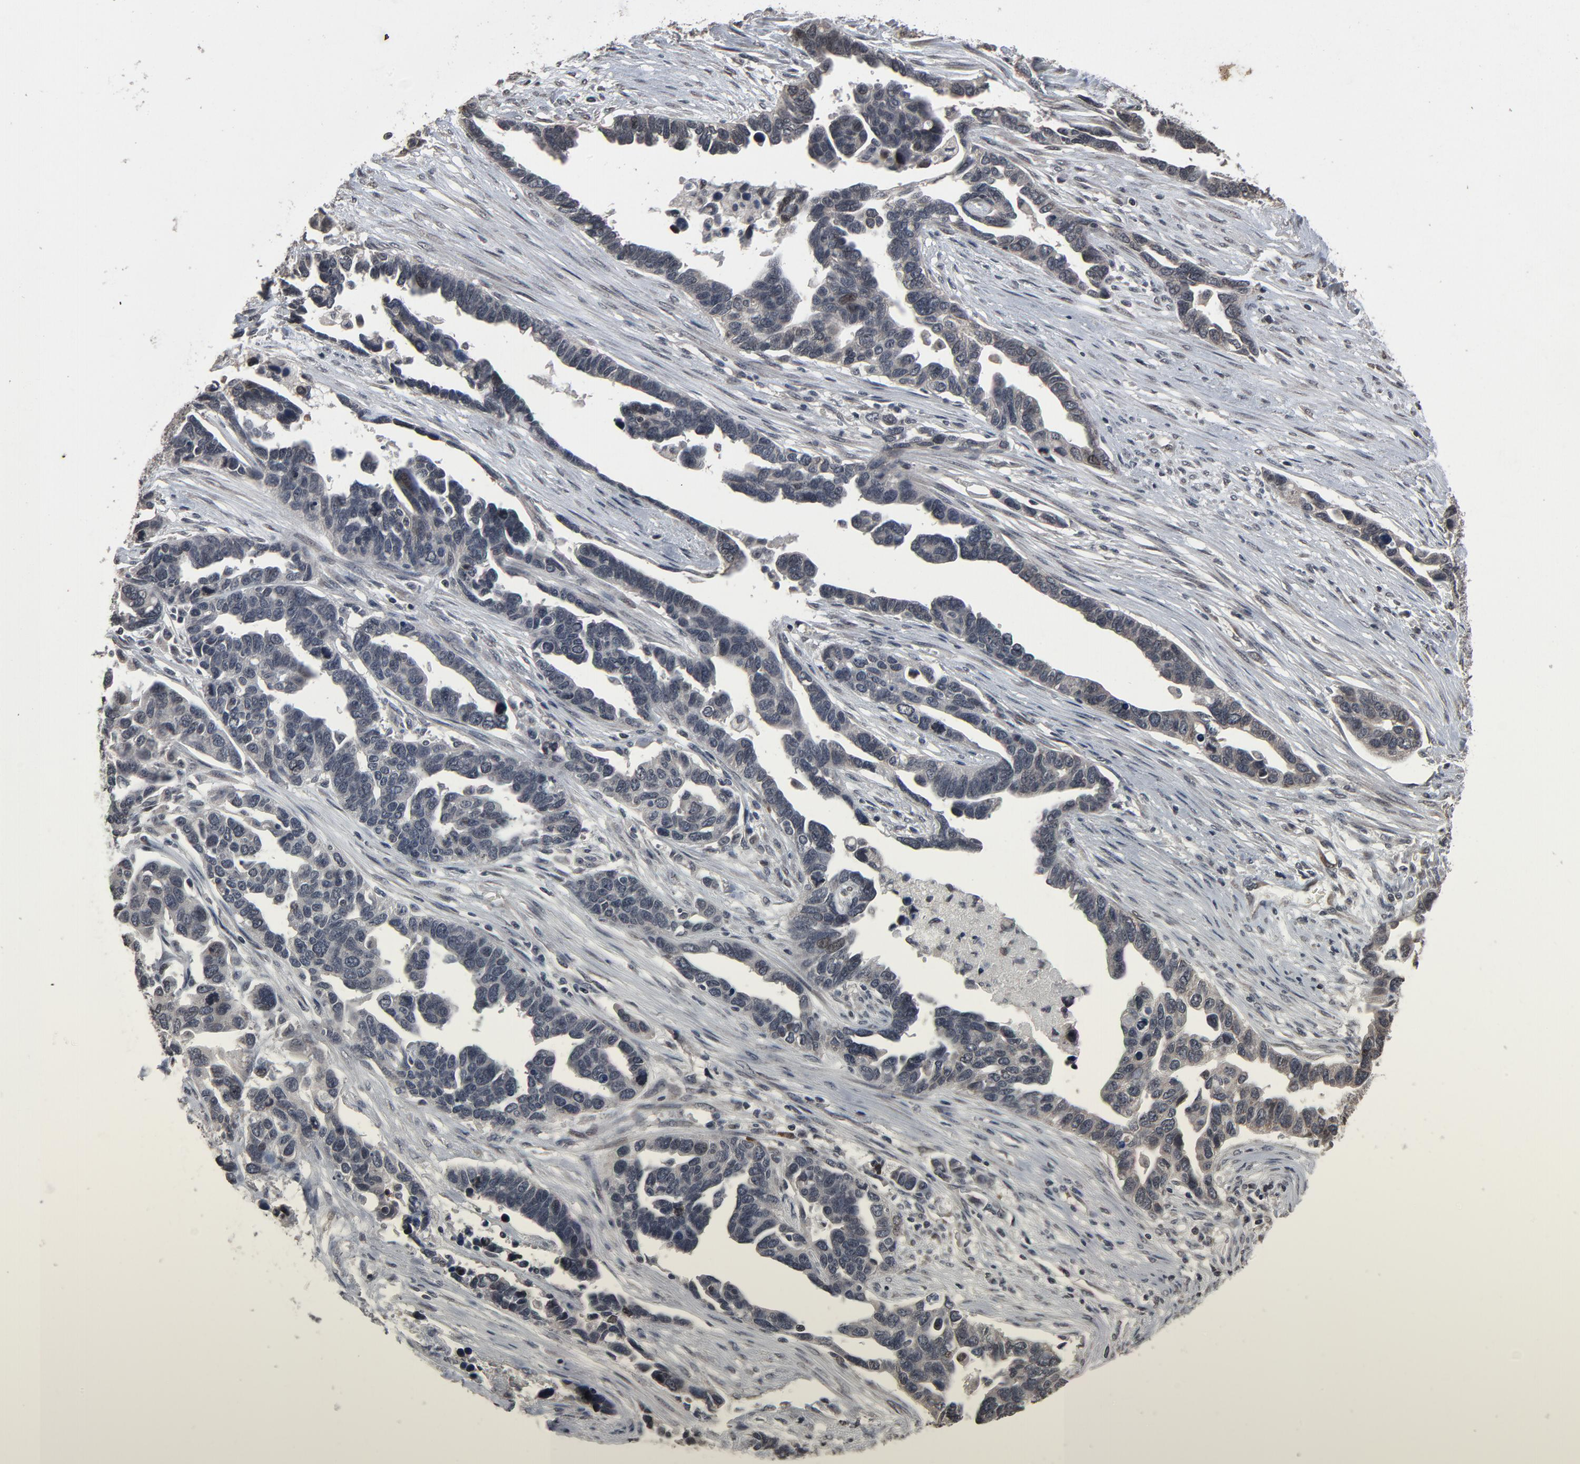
{"staining": {"intensity": "weak", "quantity": "<25%", "location": "cytoplasmic/membranous,nuclear"}, "tissue": "ovarian cancer", "cell_type": "Tumor cells", "image_type": "cancer", "snomed": [{"axis": "morphology", "description": "Cystadenocarcinoma, serous, NOS"}, {"axis": "topography", "description": "Ovary"}], "caption": "An image of ovarian cancer (serous cystadenocarcinoma) stained for a protein demonstrates no brown staining in tumor cells. (DAB (3,3'-diaminobenzidine) IHC visualized using brightfield microscopy, high magnification).", "gene": "POM121", "patient": {"sex": "female", "age": 54}}